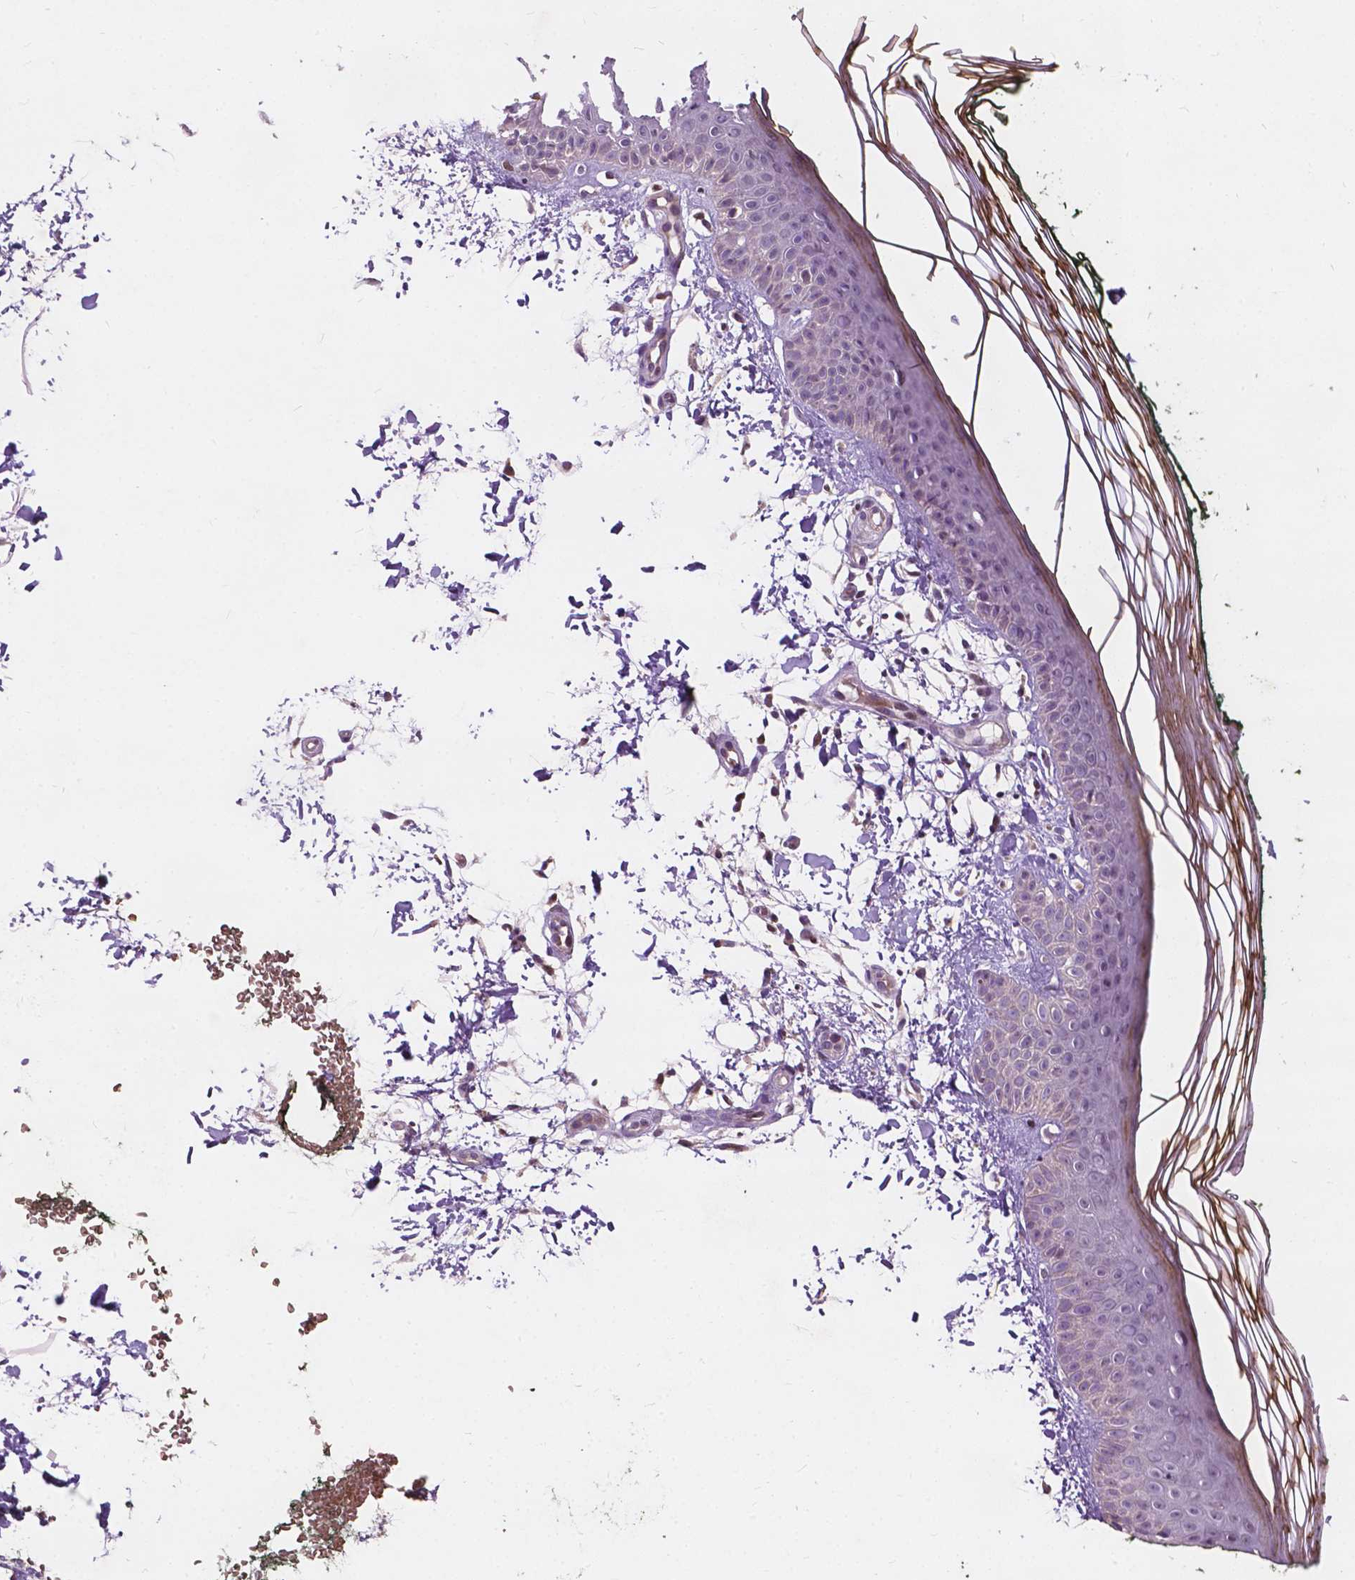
{"staining": {"intensity": "weak", "quantity": "25%-75%", "location": "cytoplasmic/membranous,nuclear"}, "tissue": "skin", "cell_type": "Fibroblasts", "image_type": "normal", "snomed": [{"axis": "morphology", "description": "Normal tissue, NOS"}, {"axis": "topography", "description": "Skin"}], "caption": "Protein expression analysis of benign human skin reveals weak cytoplasmic/membranous,nuclear positivity in about 25%-75% of fibroblasts. (Brightfield microscopy of DAB IHC at high magnification).", "gene": "DUSP16", "patient": {"sex": "female", "age": 62}}